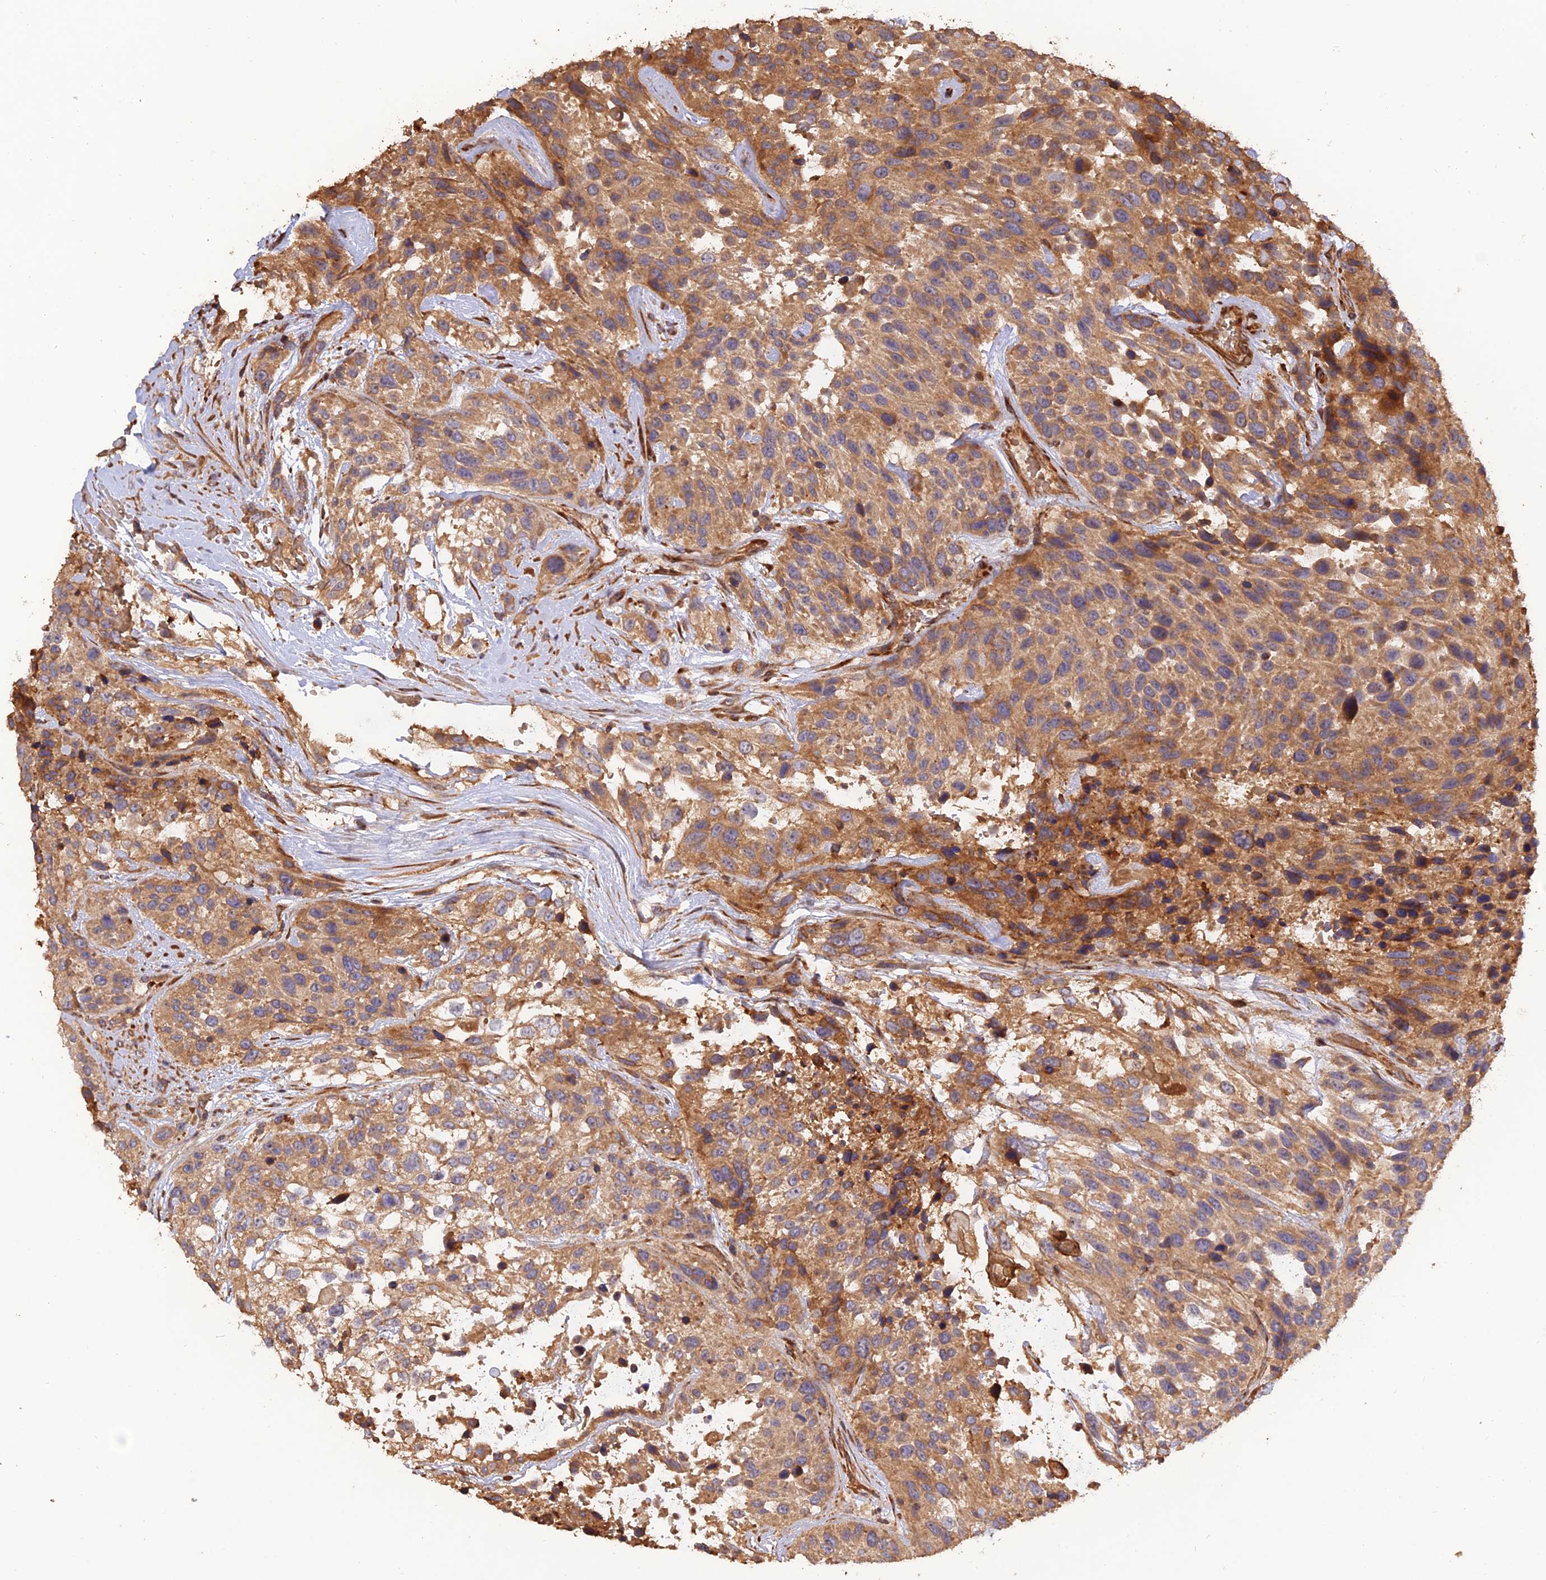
{"staining": {"intensity": "moderate", "quantity": ">75%", "location": "cytoplasmic/membranous"}, "tissue": "urothelial cancer", "cell_type": "Tumor cells", "image_type": "cancer", "snomed": [{"axis": "morphology", "description": "Urothelial carcinoma, High grade"}, {"axis": "topography", "description": "Urinary bladder"}], "caption": "This image reveals IHC staining of human urothelial cancer, with medium moderate cytoplasmic/membranous expression in approximately >75% of tumor cells.", "gene": "CREBL2", "patient": {"sex": "female", "age": 70}}